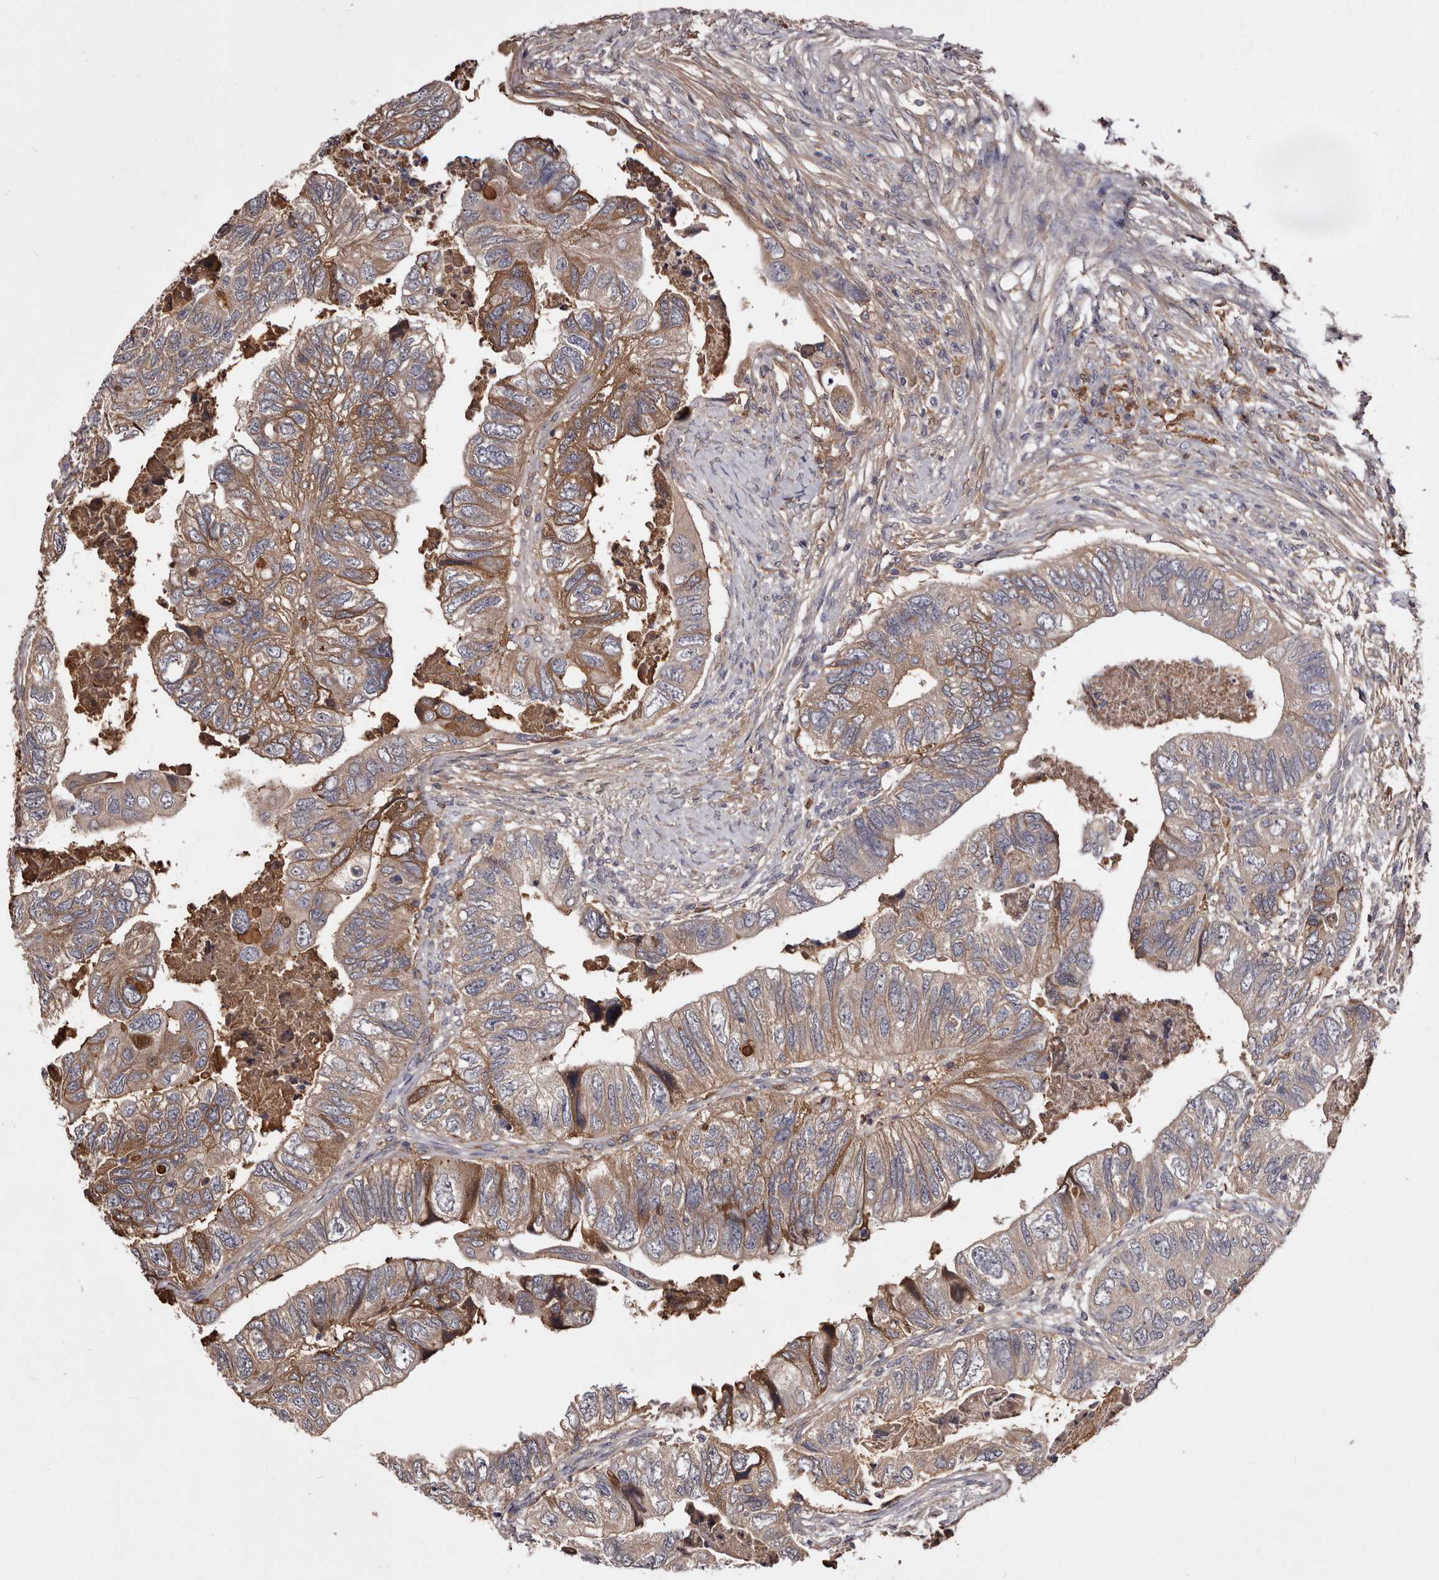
{"staining": {"intensity": "moderate", "quantity": "25%-75%", "location": "cytoplasmic/membranous"}, "tissue": "colorectal cancer", "cell_type": "Tumor cells", "image_type": "cancer", "snomed": [{"axis": "morphology", "description": "Adenocarcinoma, NOS"}, {"axis": "topography", "description": "Rectum"}], "caption": "Immunohistochemical staining of adenocarcinoma (colorectal) demonstrates medium levels of moderate cytoplasmic/membranous expression in approximately 25%-75% of tumor cells.", "gene": "CYP1B1", "patient": {"sex": "male", "age": 63}}